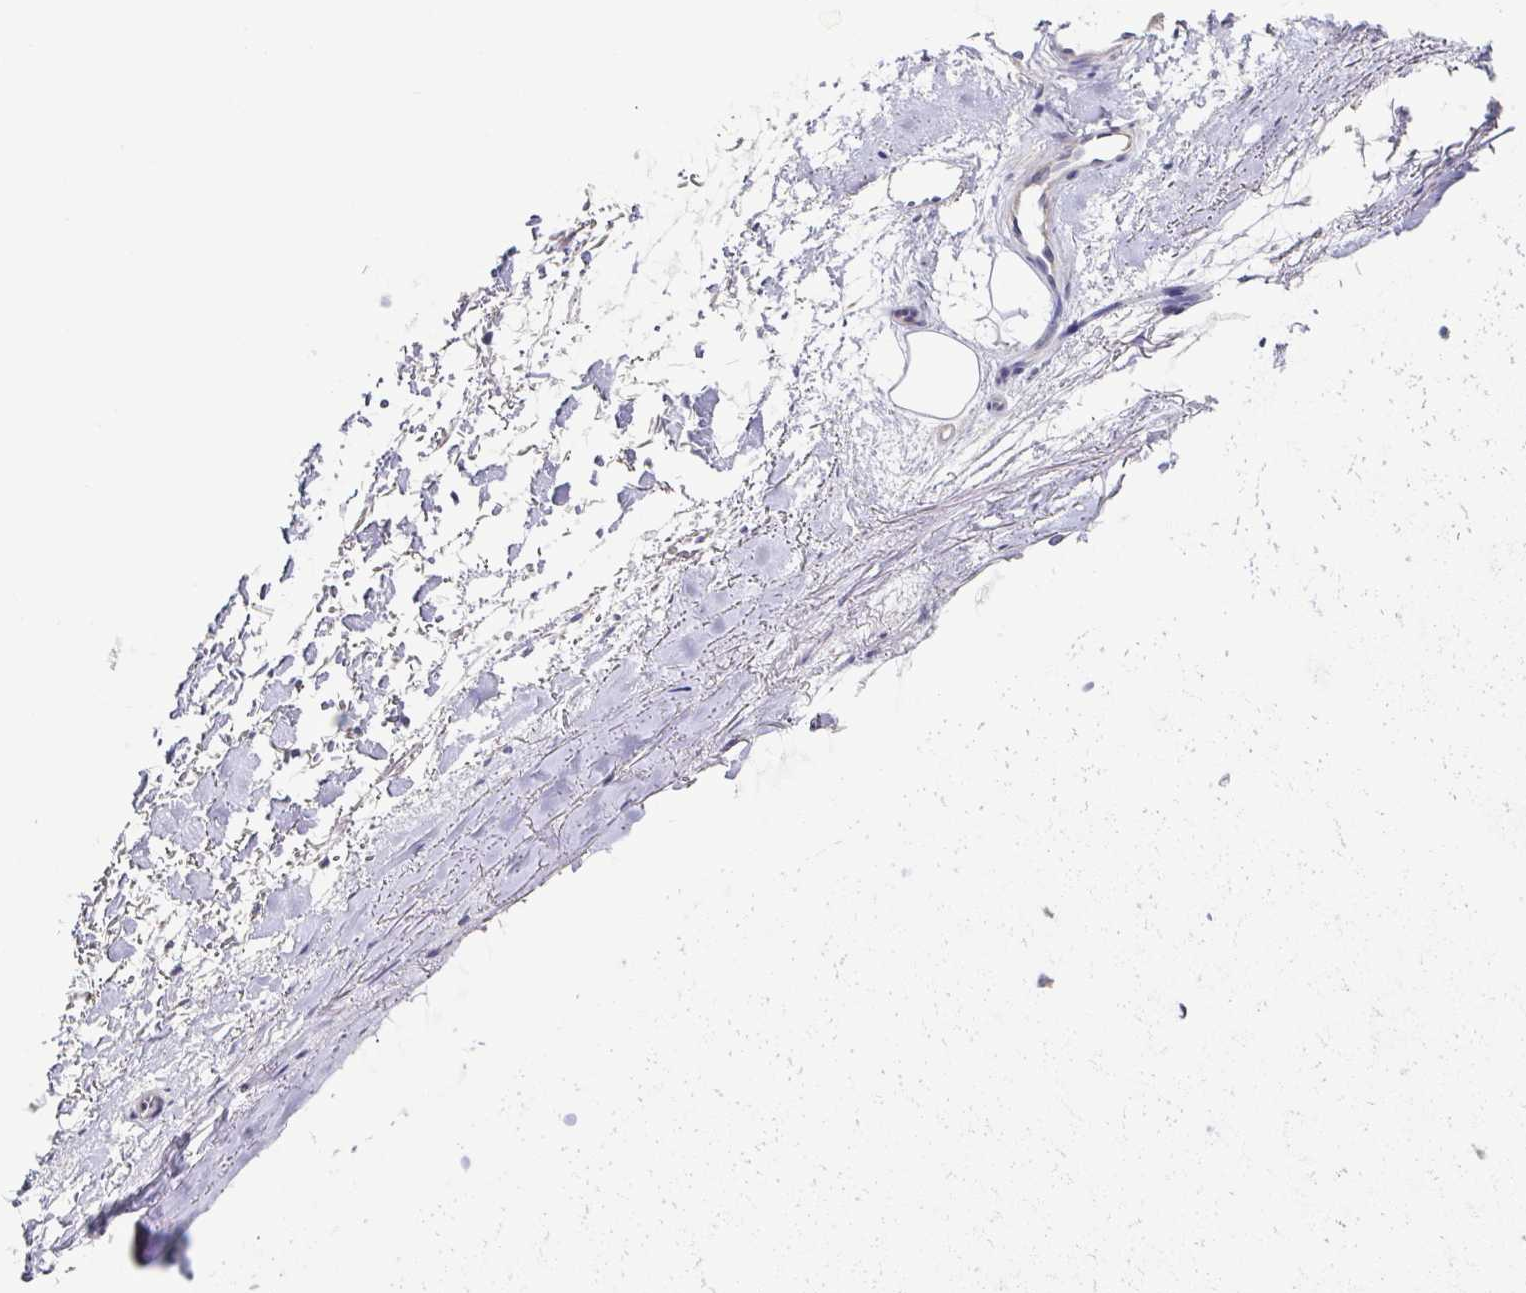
{"staining": {"intensity": "negative", "quantity": "none", "location": "none"}, "tissue": "adipose tissue", "cell_type": "Adipocytes", "image_type": "normal", "snomed": [{"axis": "morphology", "description": "Normal tissue, NOS"}, {"axis": "topography", "description": "Cartilage tissue"}], "caption": "Protein analysis of benign adipose tissue displays no significant expression in adipocytes.", "gene": "TUFT1", "patient": {"sex": "male", "age": 65}}